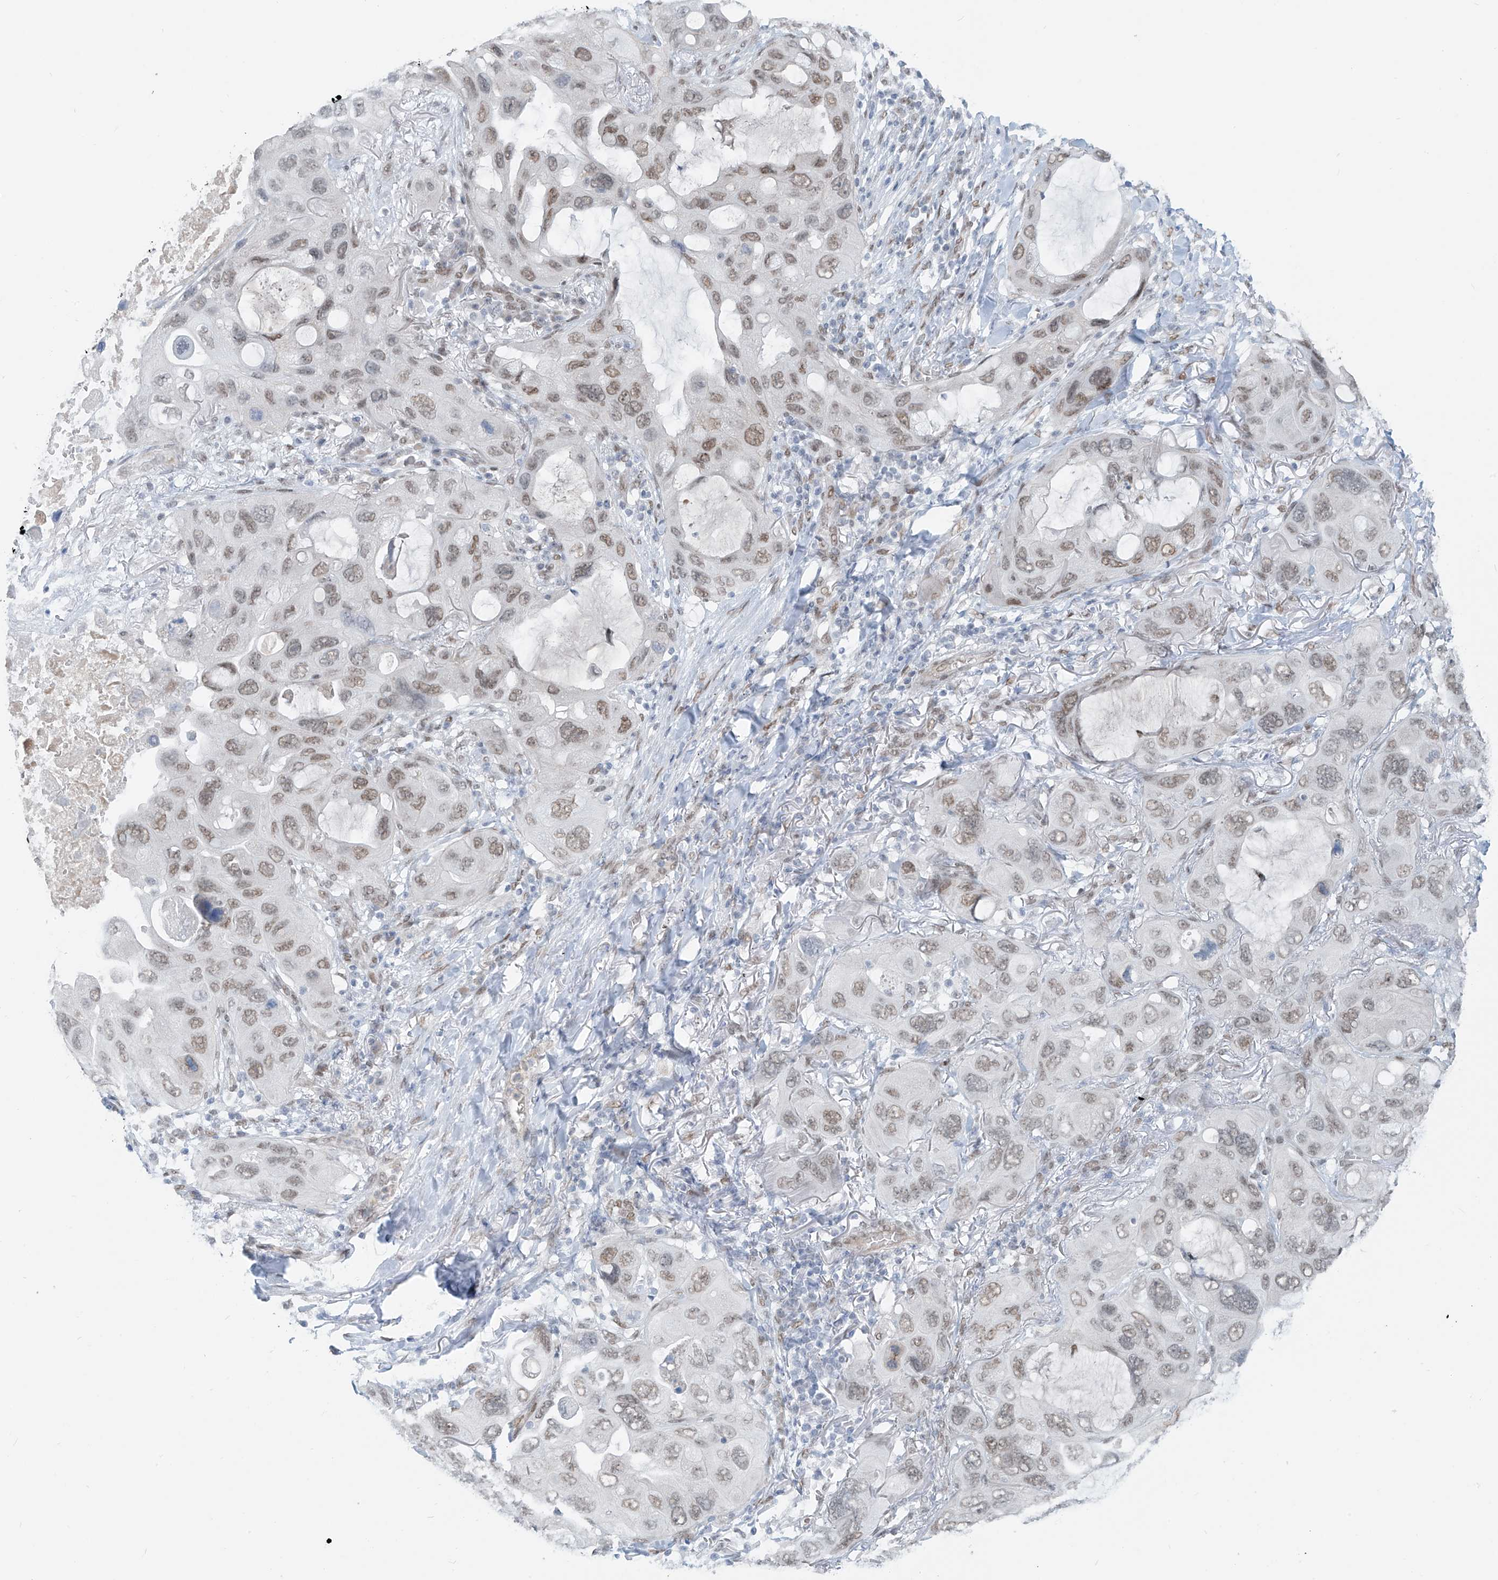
{"staining": {"intensity": "weak", "quantity": ">75%", "location": "nuclear"}, "tissue": "lung cancer", "cell_type": "Tumor cells", "image_type": "cancer", "snomed": [{"axis": "morphology", "description": "Squamous cell carcinoma, NOS"}, {"axis": "topography", "description": "Lung"}], "caption": "Immunohistochemical staining of human squamous cell carcinoma (lung) reveals low levels of weak nuclear positivity in approximately >75% of tumor cells. The protein of interest is shown in brown color, while the nuclei are stained blue.", "gene": "MCM9", "patient": {"sex": "female", "age": 73}}